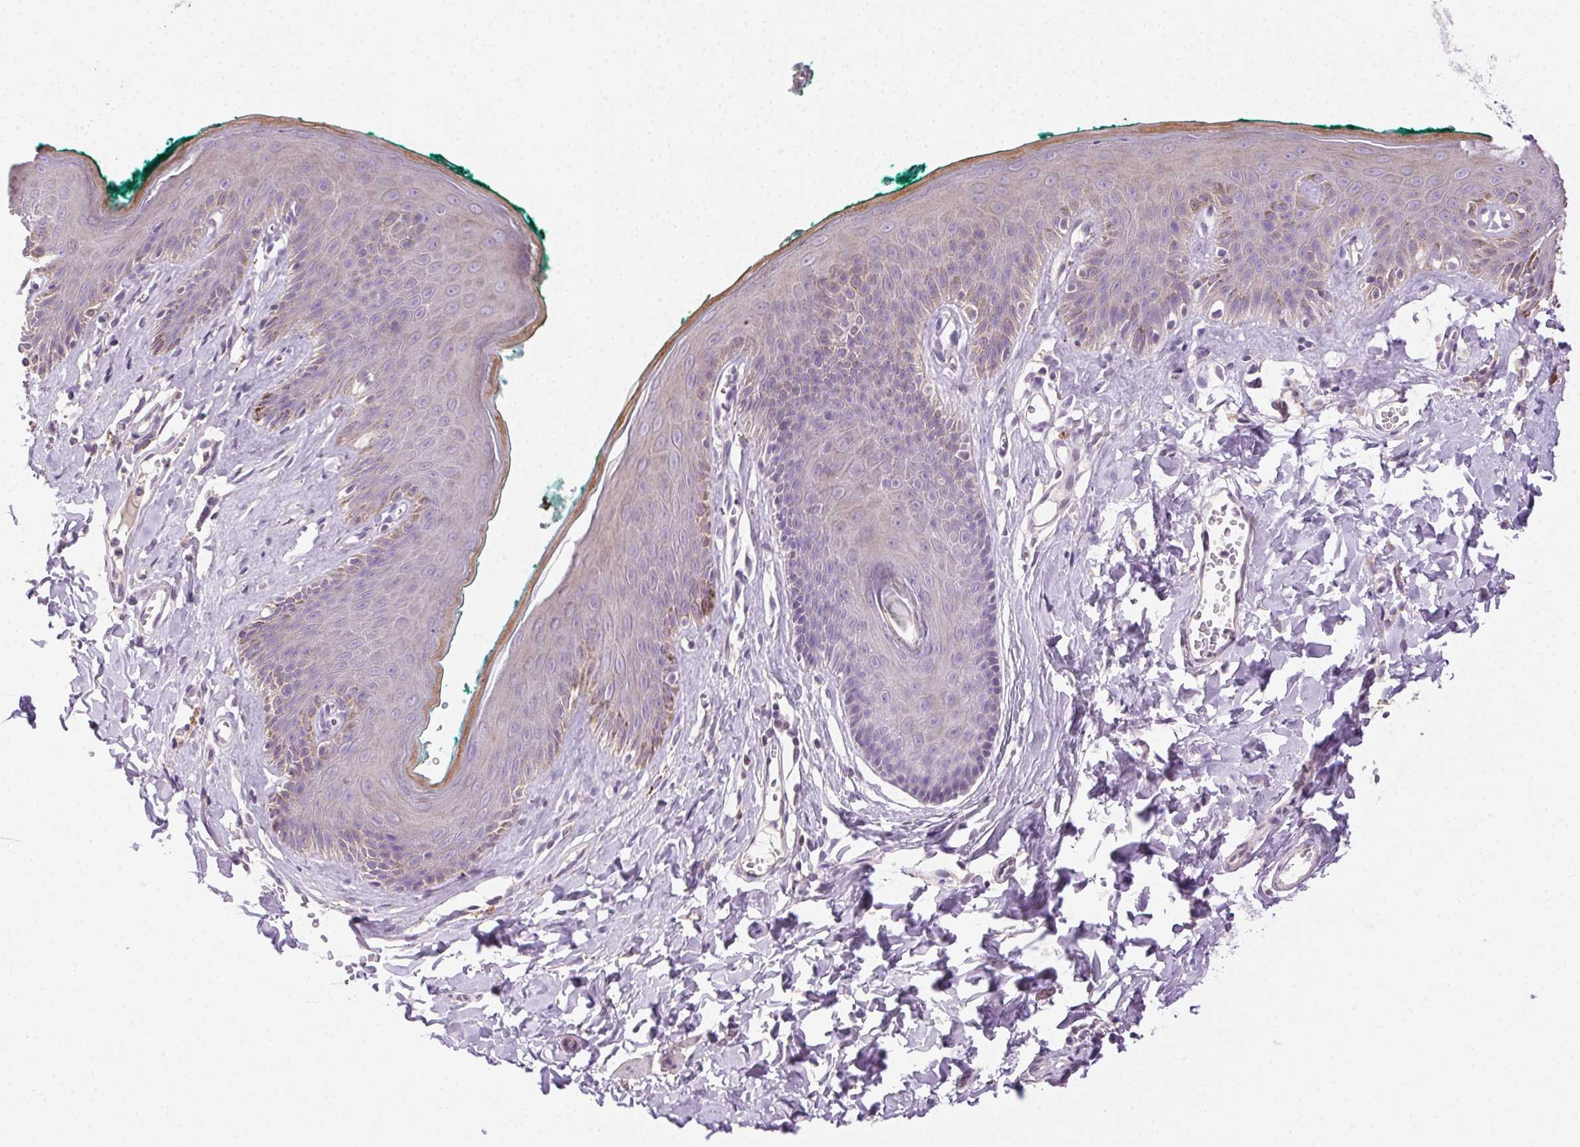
{"staining": {"intensity": "negative", "quantity": "none", "location": "none"}, "tissue": "skin", "cell_type": "Epidermal cells", "image_type": "normal", "snomed": [{"axis": "morphology", "description": "Normal tissue, NOS"}, {"axis": "topography", "description": "Vulva"}, {"axis": "topography", "description": "Peripheral nerve tissue"}], "caption": "IHC micrograph of normal skin: human skin stained with DAB (3,3'-diaminobenzidine) displays no significant protein staining in epidermal cells.", "gene": "SYCE2", "patient": {"sex": "female", "age": 66}}